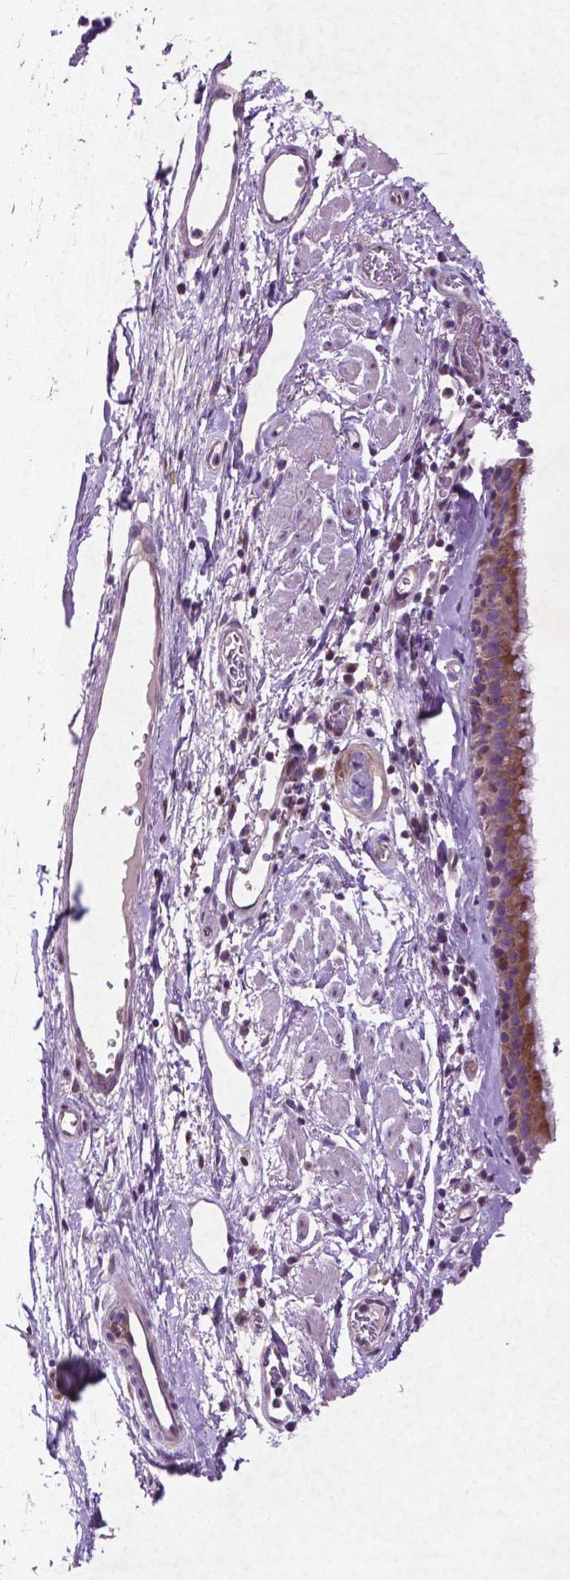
{"staining": {"intensity": "moderate", "quantity": ">75%", "location": "cytoplasmic/membranous"}, "tissue": "bronchus", "cell_type": "Respiratory epithelial cells", "image_type": "normal", "snomed": [{"axis": "morphology", "description": "Normal tissue, NOS"}, {"axis": "topography", "description": "Cartilage tissue"}, {"axis": "topography", "description": "Bronchus"}], "caption": "Bronchus stained with DAB (3,3'-diaminobenzidine) immunohistochemistry reveals medium levels of moderate cytoplasmic/membranous staining in approximately >75% of respiratory epithelial cells. (DAB (3,3'-diaminobenzidine) = brown stain, brightfield microscopy at high magnification).", "gene": "ATG4D", "patient": {"sex": "male", "age": 58}}